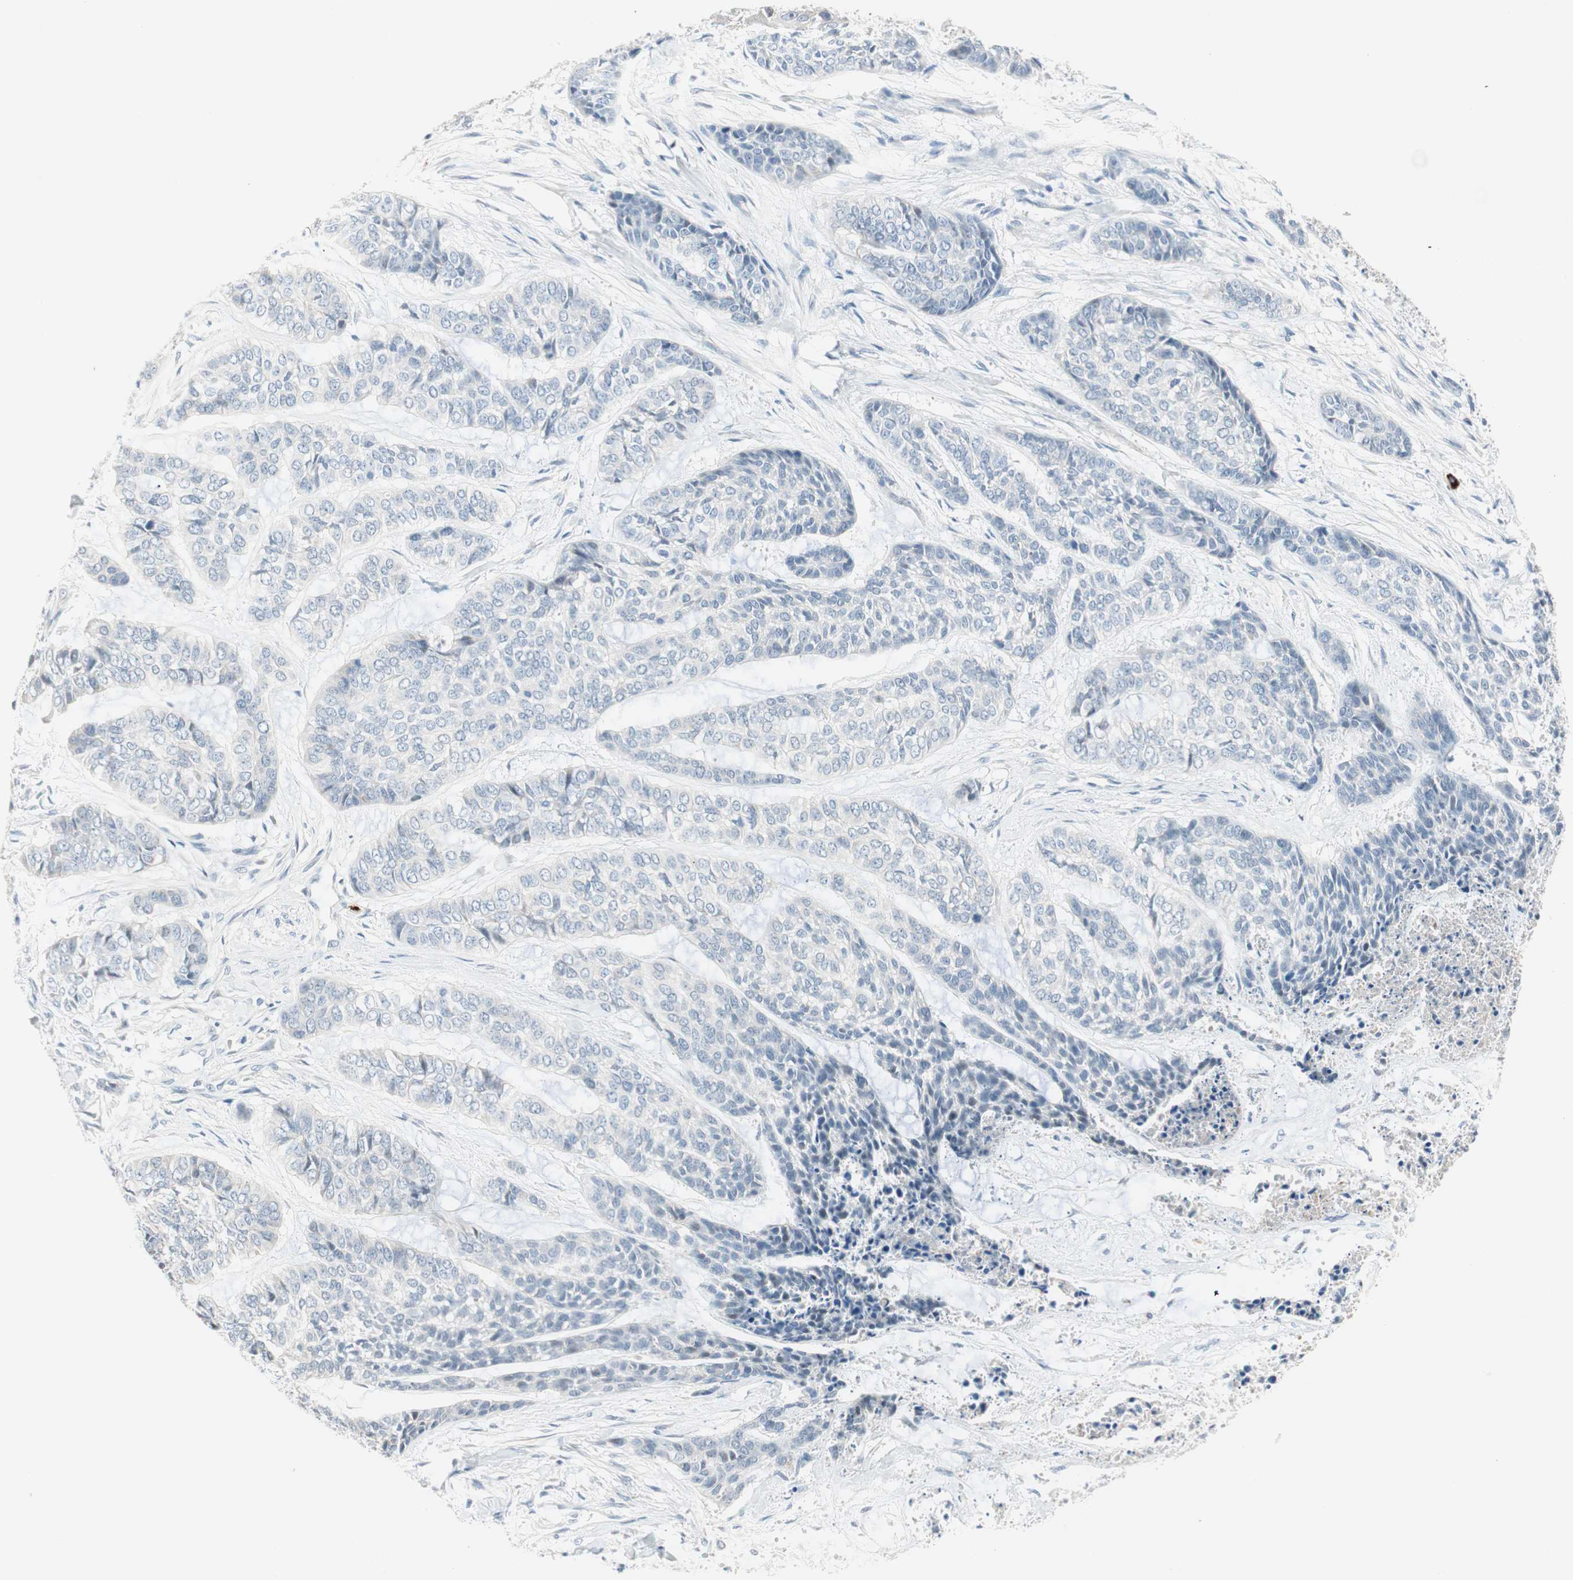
{"staining": {"intensity": "negative", "quantity": "none", "location": "none"}, "tissue": "skin cancer", "cell_type": "Tumor cells", "image_type": "cancer", "snomed": [{"axis": "morphology", "description": "Basal cell carcinoma"}, {"axis": "topography", "description": "Skin"}], "caption": "Immunohistochemistry (IHC) micrograph of human basal cell carcinoma (skin) stained for a protein (brown), which exhibits no staining in tumor cells.", "gene": "PDZK1", "patient": {"sex": "female", "age": 64}}